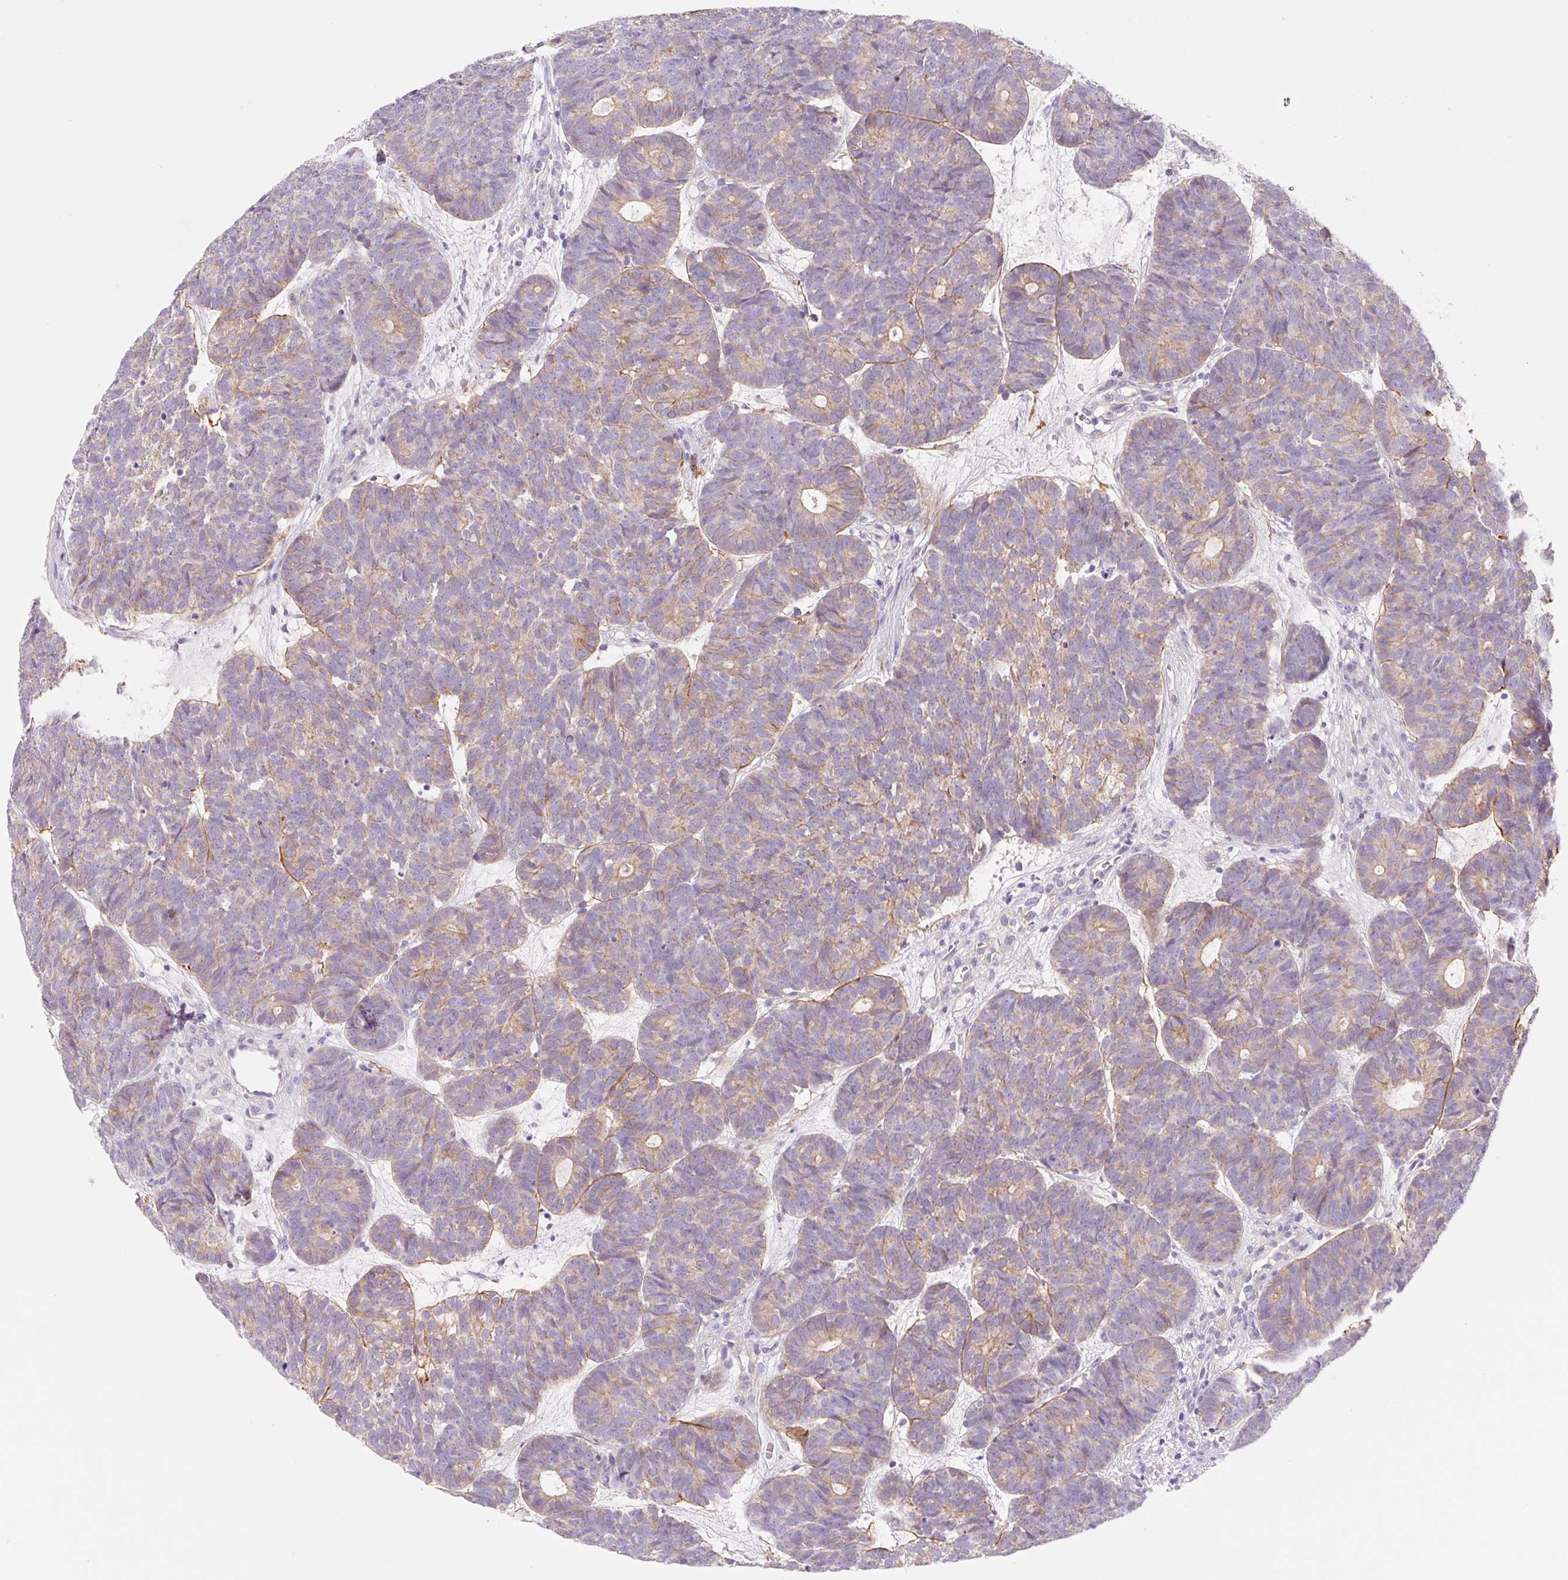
{"staining": {"intensity": "moderate", "quantity": ">75%", "location": "cytoplasmic/membranous"}, "tissue": "head and neck cancer", "cell_type": "Tumor cells", "image_type": "cancer", "snomed": [{"axis": "morphology", "description": "Adenocarcinoma, NOS"}, {"axis": "topography", "description": "Head-Neck"}], "caption": "Protein analysis of adenocarcinoma (head and neck) tissue demonstrates moderate cytoplasmic/membranous staining in approximately >75% of tumor cells.", "gene": "LYVE1", "patient": {"sex": "female", "age": 81}}